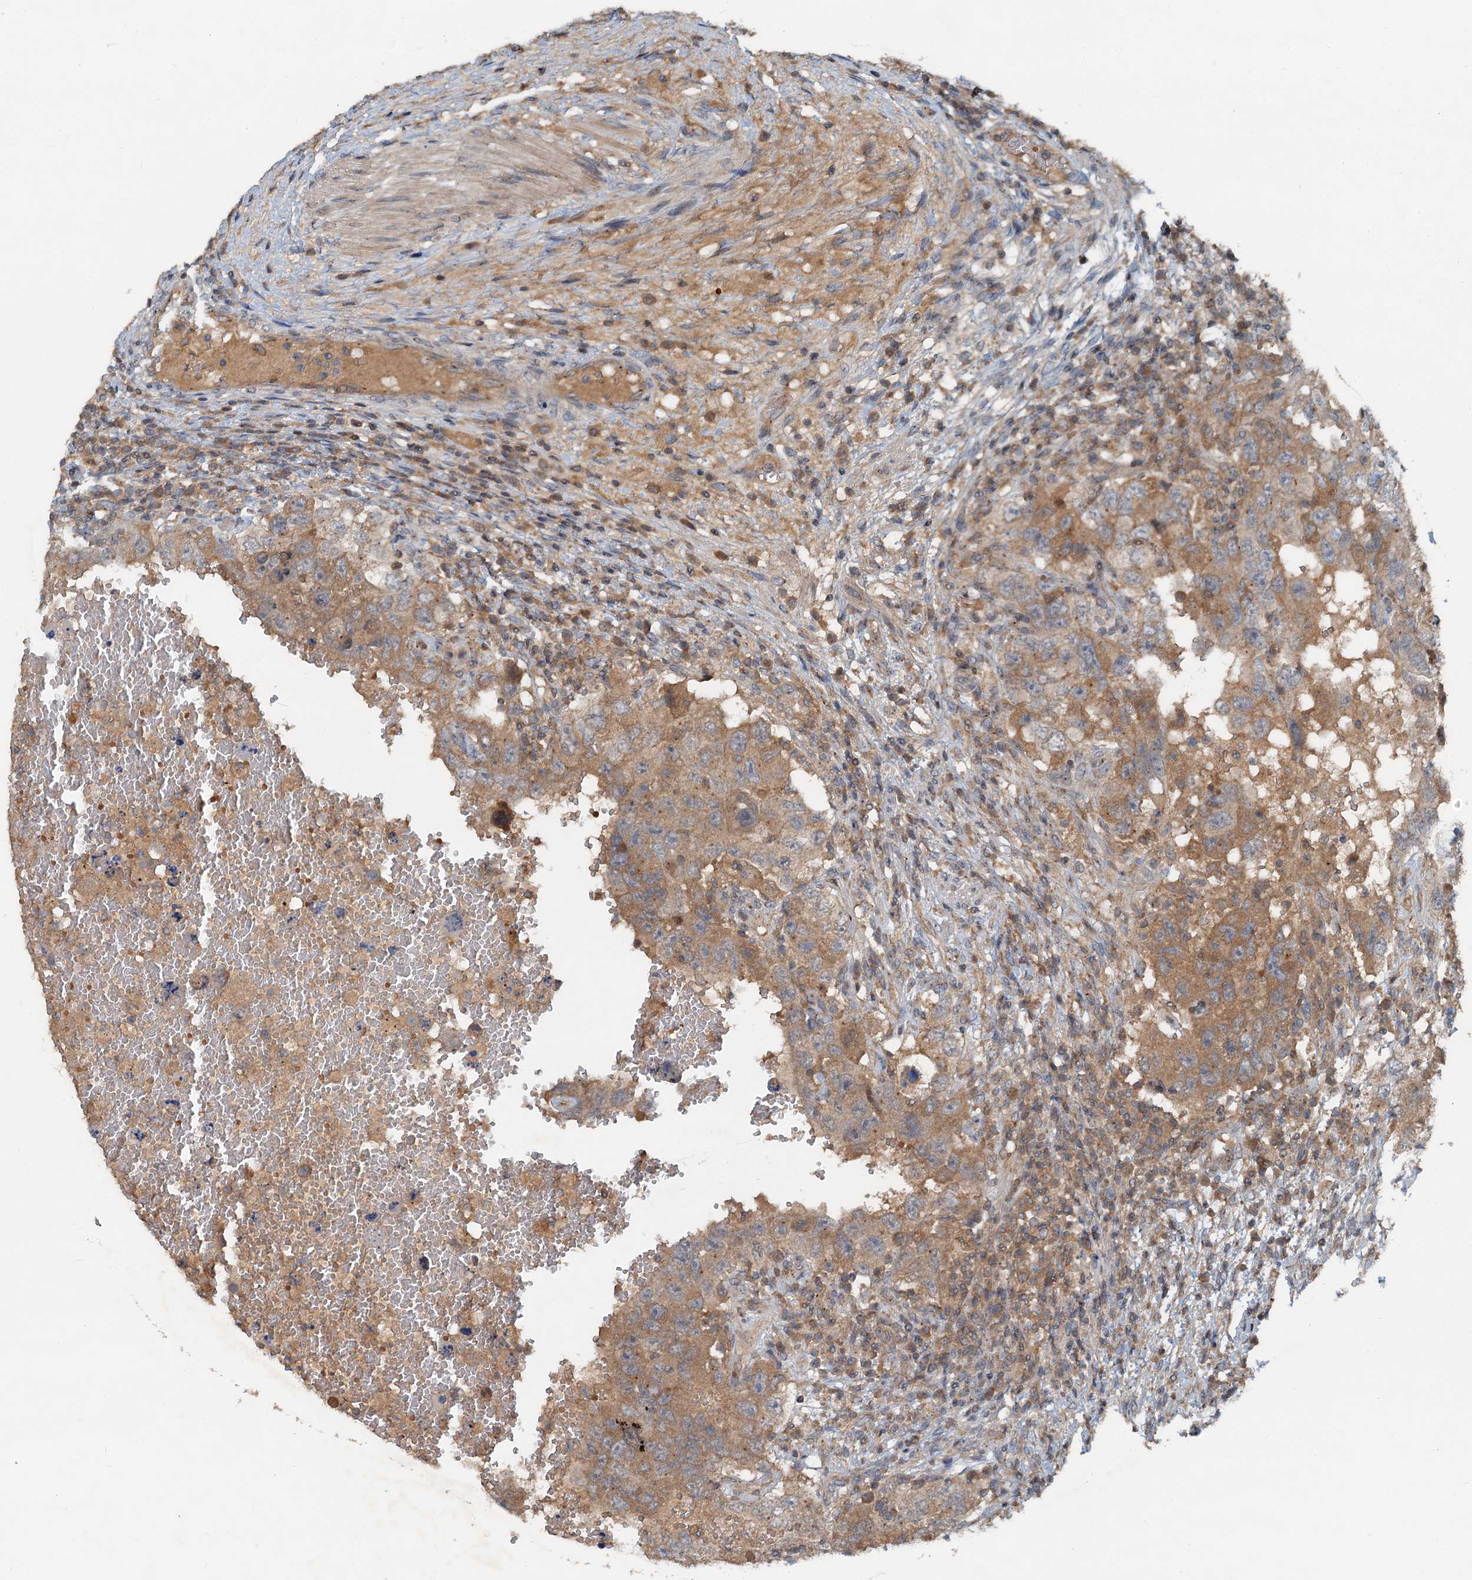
{"staining": {"intensity": "moderate", "quantity": ">75%", "location": "cytoplasmic/membranous"}, "tissue": "testis cancer", "cell_type": "Tumor cells", "image_type": "cancer", "snomed": [{"axis": "morphology", "description": "Carcinoma, Embryonal, NOS"}, {"axis": "topography", "description": "Testis"}], "caption": "This photomicrograph demonstrates immunohistochemistry (IHC) staining of embryonal carcinoma (testis), with medium moderate cytoplasmic/membranous positivity in approximately >75% of tumor cells.", "gene": "CEP68", "patient": {"sex": "male", "age": 26}}